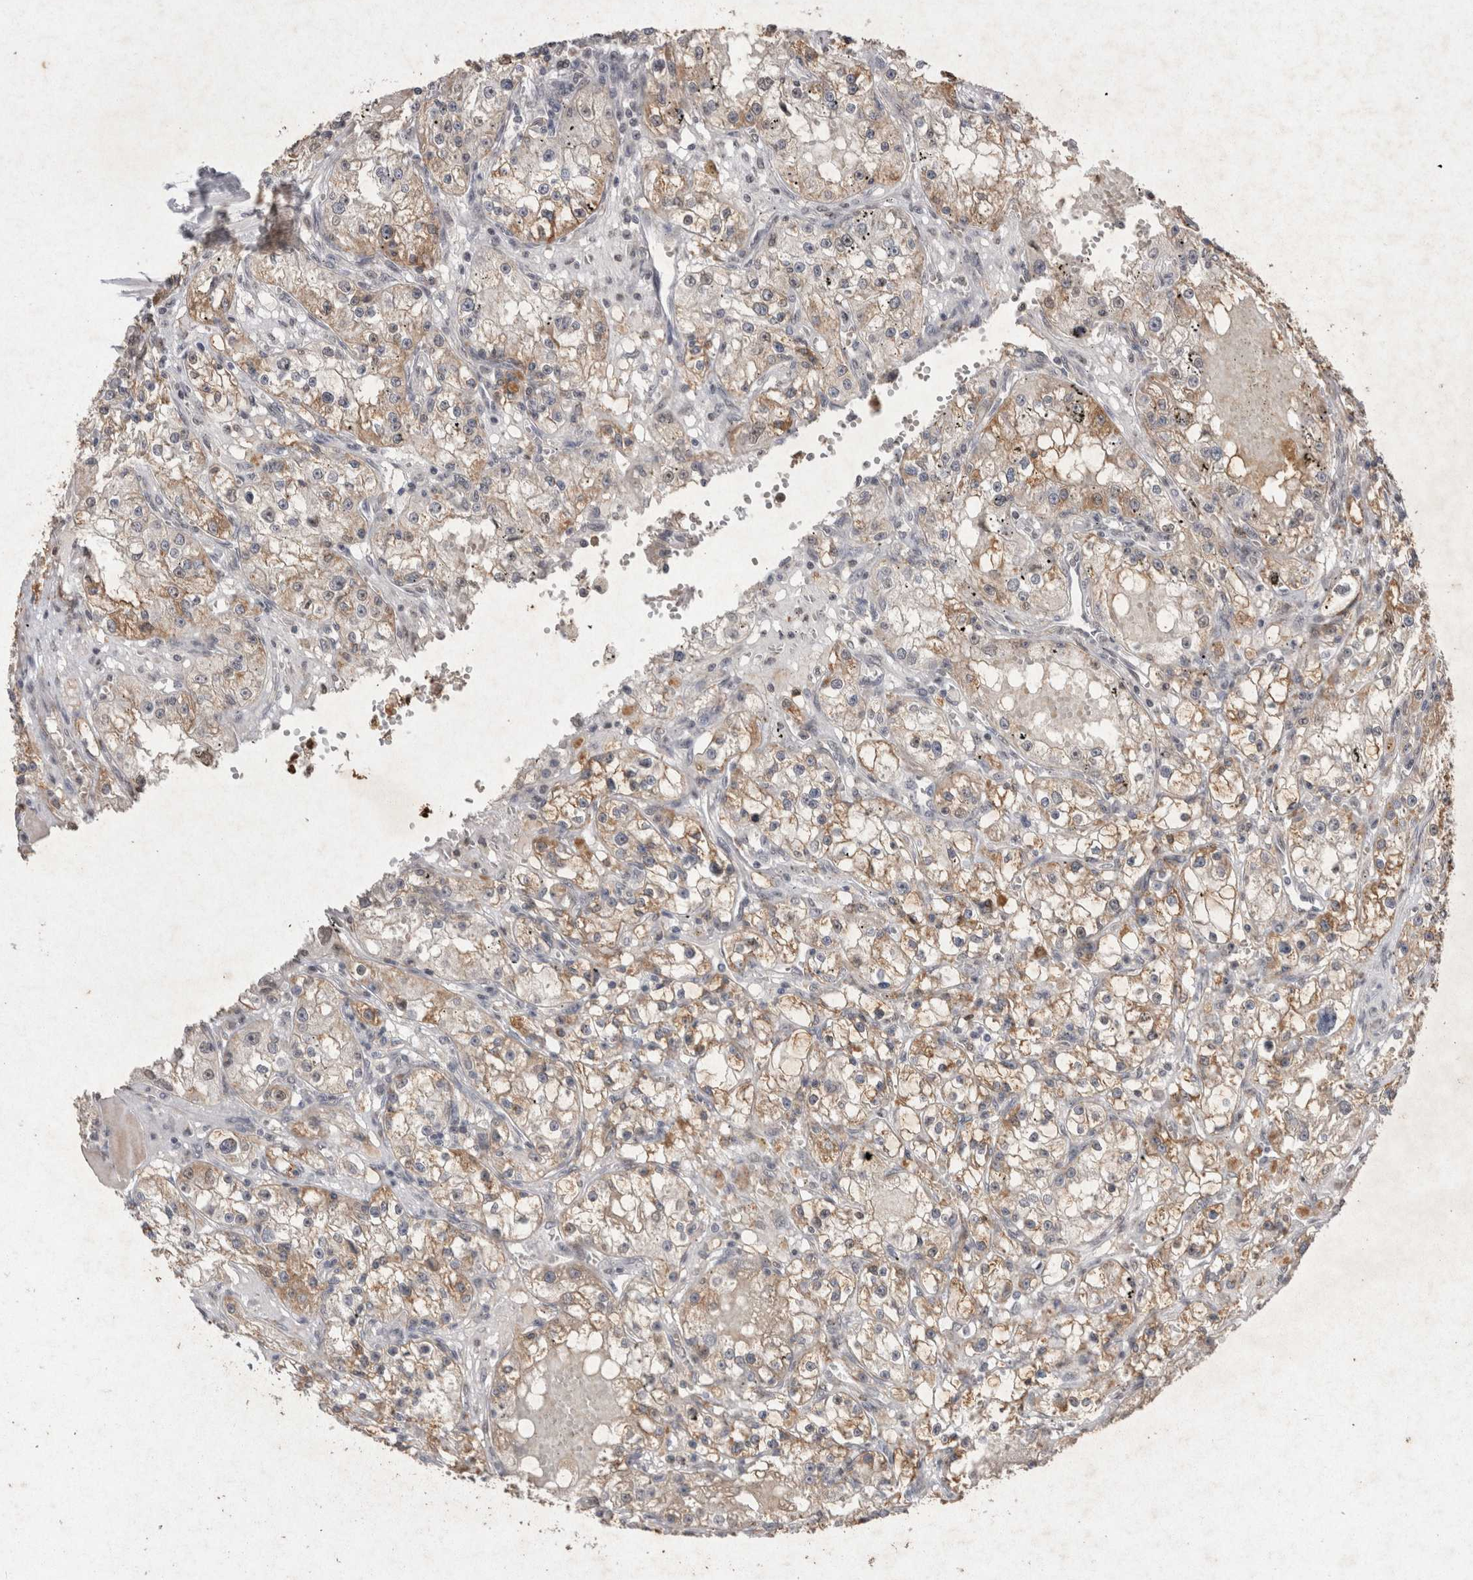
{"staining": {"intensity": "moderate", "quantity": ">75%", "location": "cytoplasmic/membranous"}, "tissue": "renal cancer", "cell_type": "Tumor cells", "image_type": "cancer", "snomed": [{"axis": "morphology", "description": "Adenocarcinoma, NOS"}, {"axis": "topography", "description": "Kidney"}], "caption": "This histopathology image shows renal cancer (adenocarcinoma) stained with immunohistochemistry to label a protein in brown. The cytoplasmic/membranous of tumor cells show moderate positivity for the protein. Nuclei are counter-stained blue.", "gene": "STK11", "patient": {"sex": "male", "age": 56}}